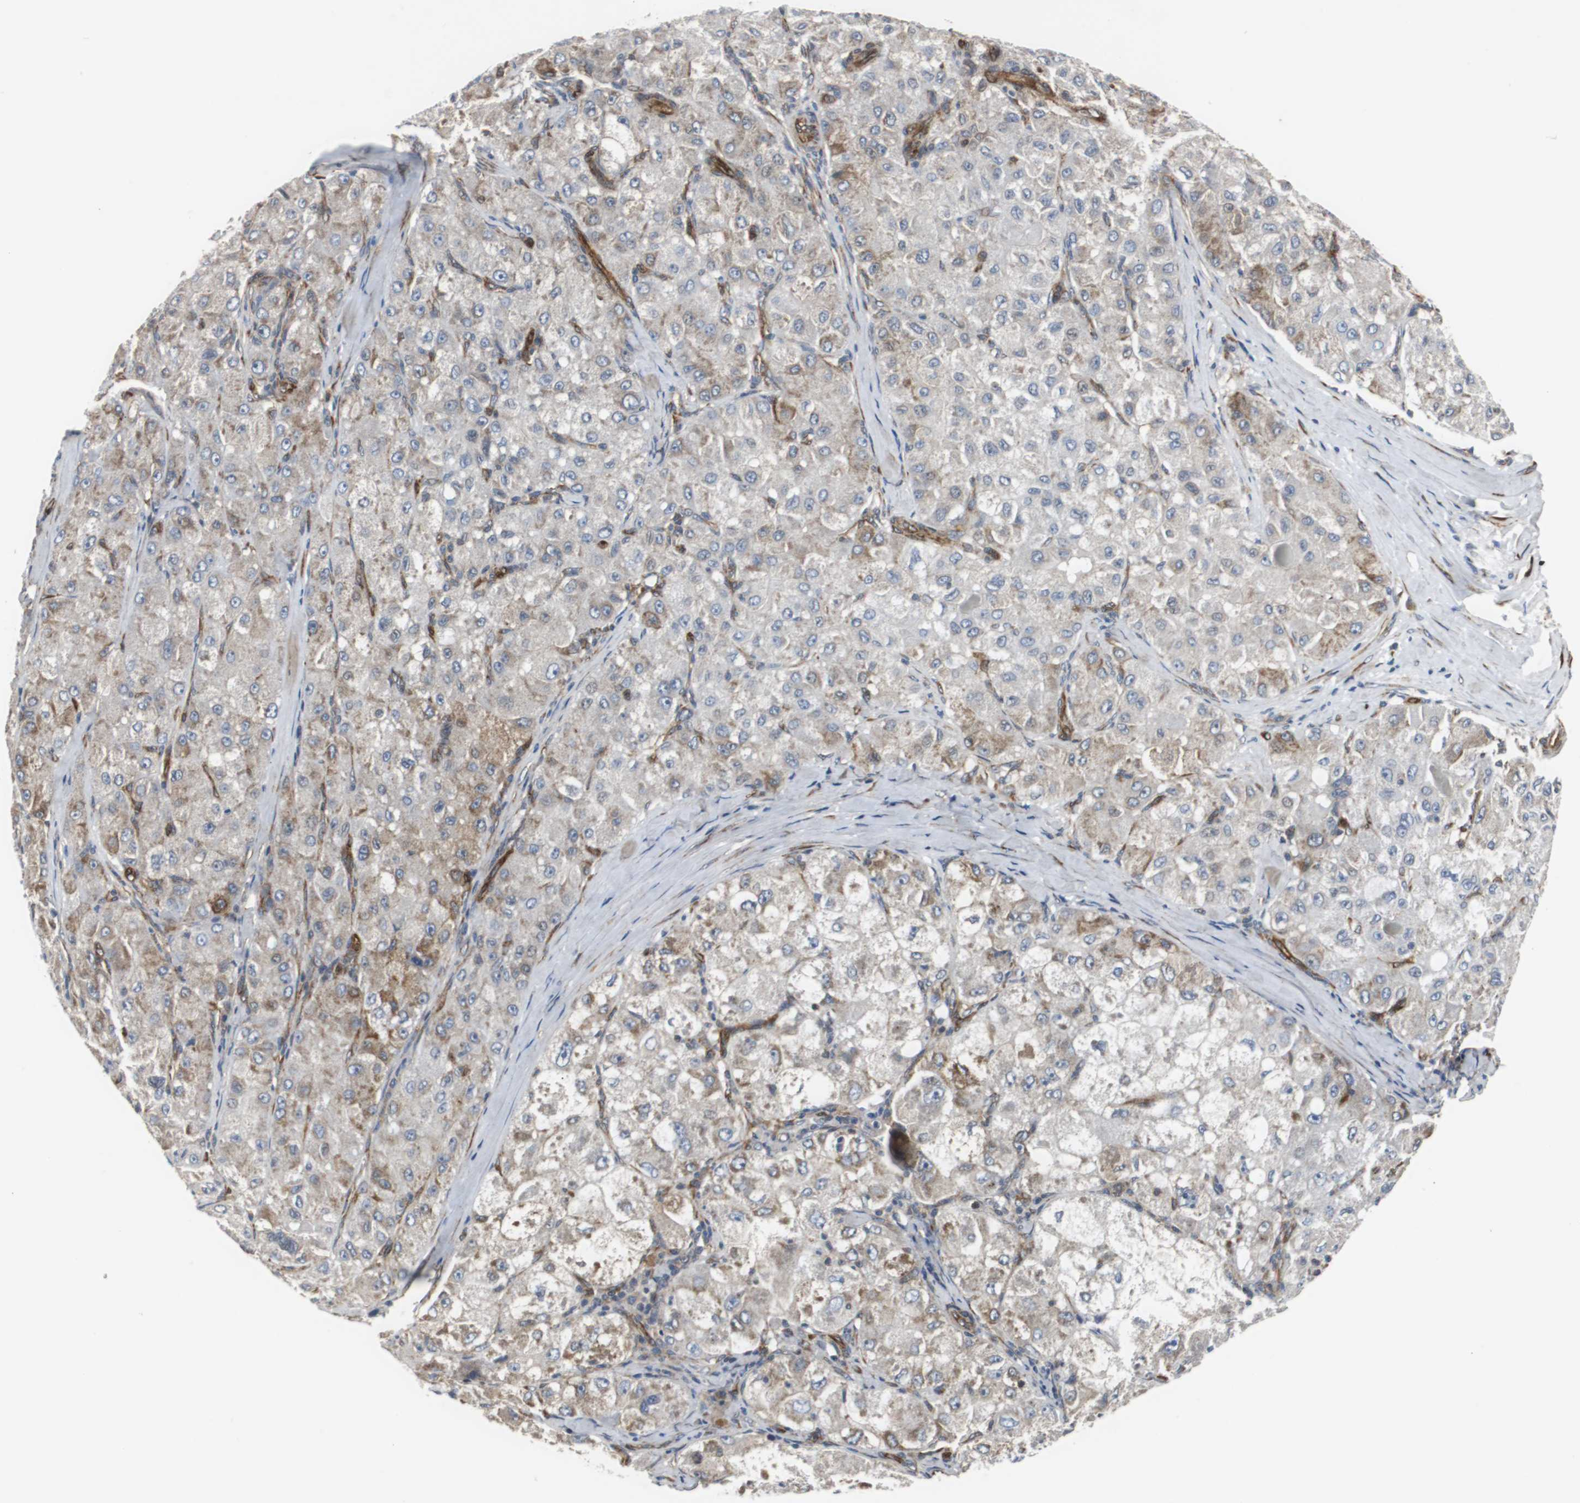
{"staining": {"intensity": "weak", "quantity": "25%-75%", "location": "cytoplasmic/membranous"}, "tissue": "liver cancer", "cell_type": "Tumor cells", "image_type": "cancer", "snomed": [{"axis": "morphology", "description": "Carcinoma, Hepatocellular, NOS"}, {"axis": "topography", "description": "Liver"}], "caption": "Liver cancer was stained to show a protein in brown. There is low levels of weak cytoplasmic/membranous expression in approximately 25%-75% of tumor cells. (DAB IHC with brightfield microscopy, high magnification).", "gene": "ISCU", "patient": {"sex": "male", "age": 80}}